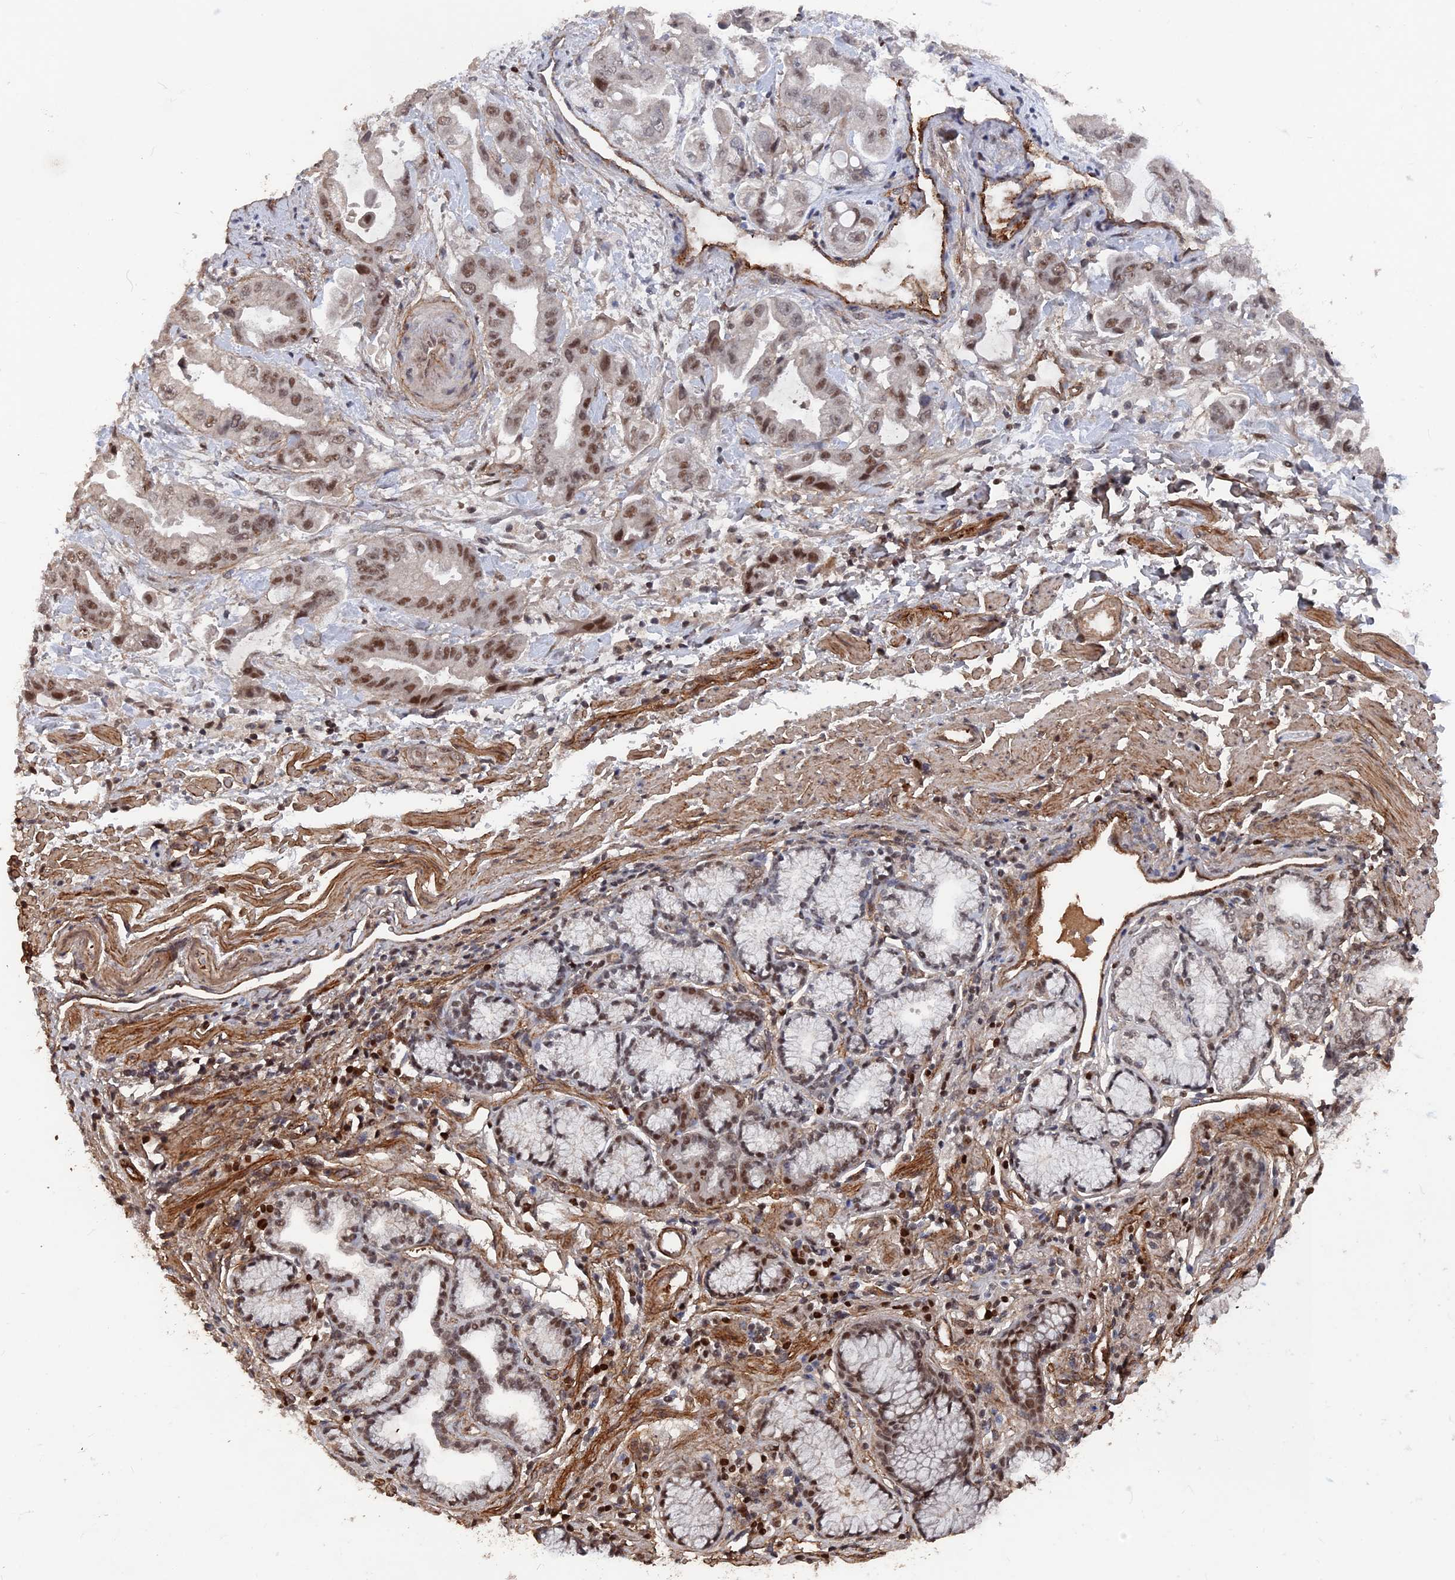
{"staining": {"intensity": "moderate", "quantity": "25%-75%", "location": "nuclear"}, "tissue": "stomach cancer", "cell_type": "Tumor cells", "image_type": "cancer", "snomed": [{"axis": "morphology", "description": "Adenocarcinoma, NOS"}, {"axis": "topography", "description": "Stomach"}], "caption": "A brown stain highlights moderate nuclear staining of a protein in human stomach cancer tumor cells.", "gene": "SH3D21", "patient": {"sex": "male", "age": 62}}